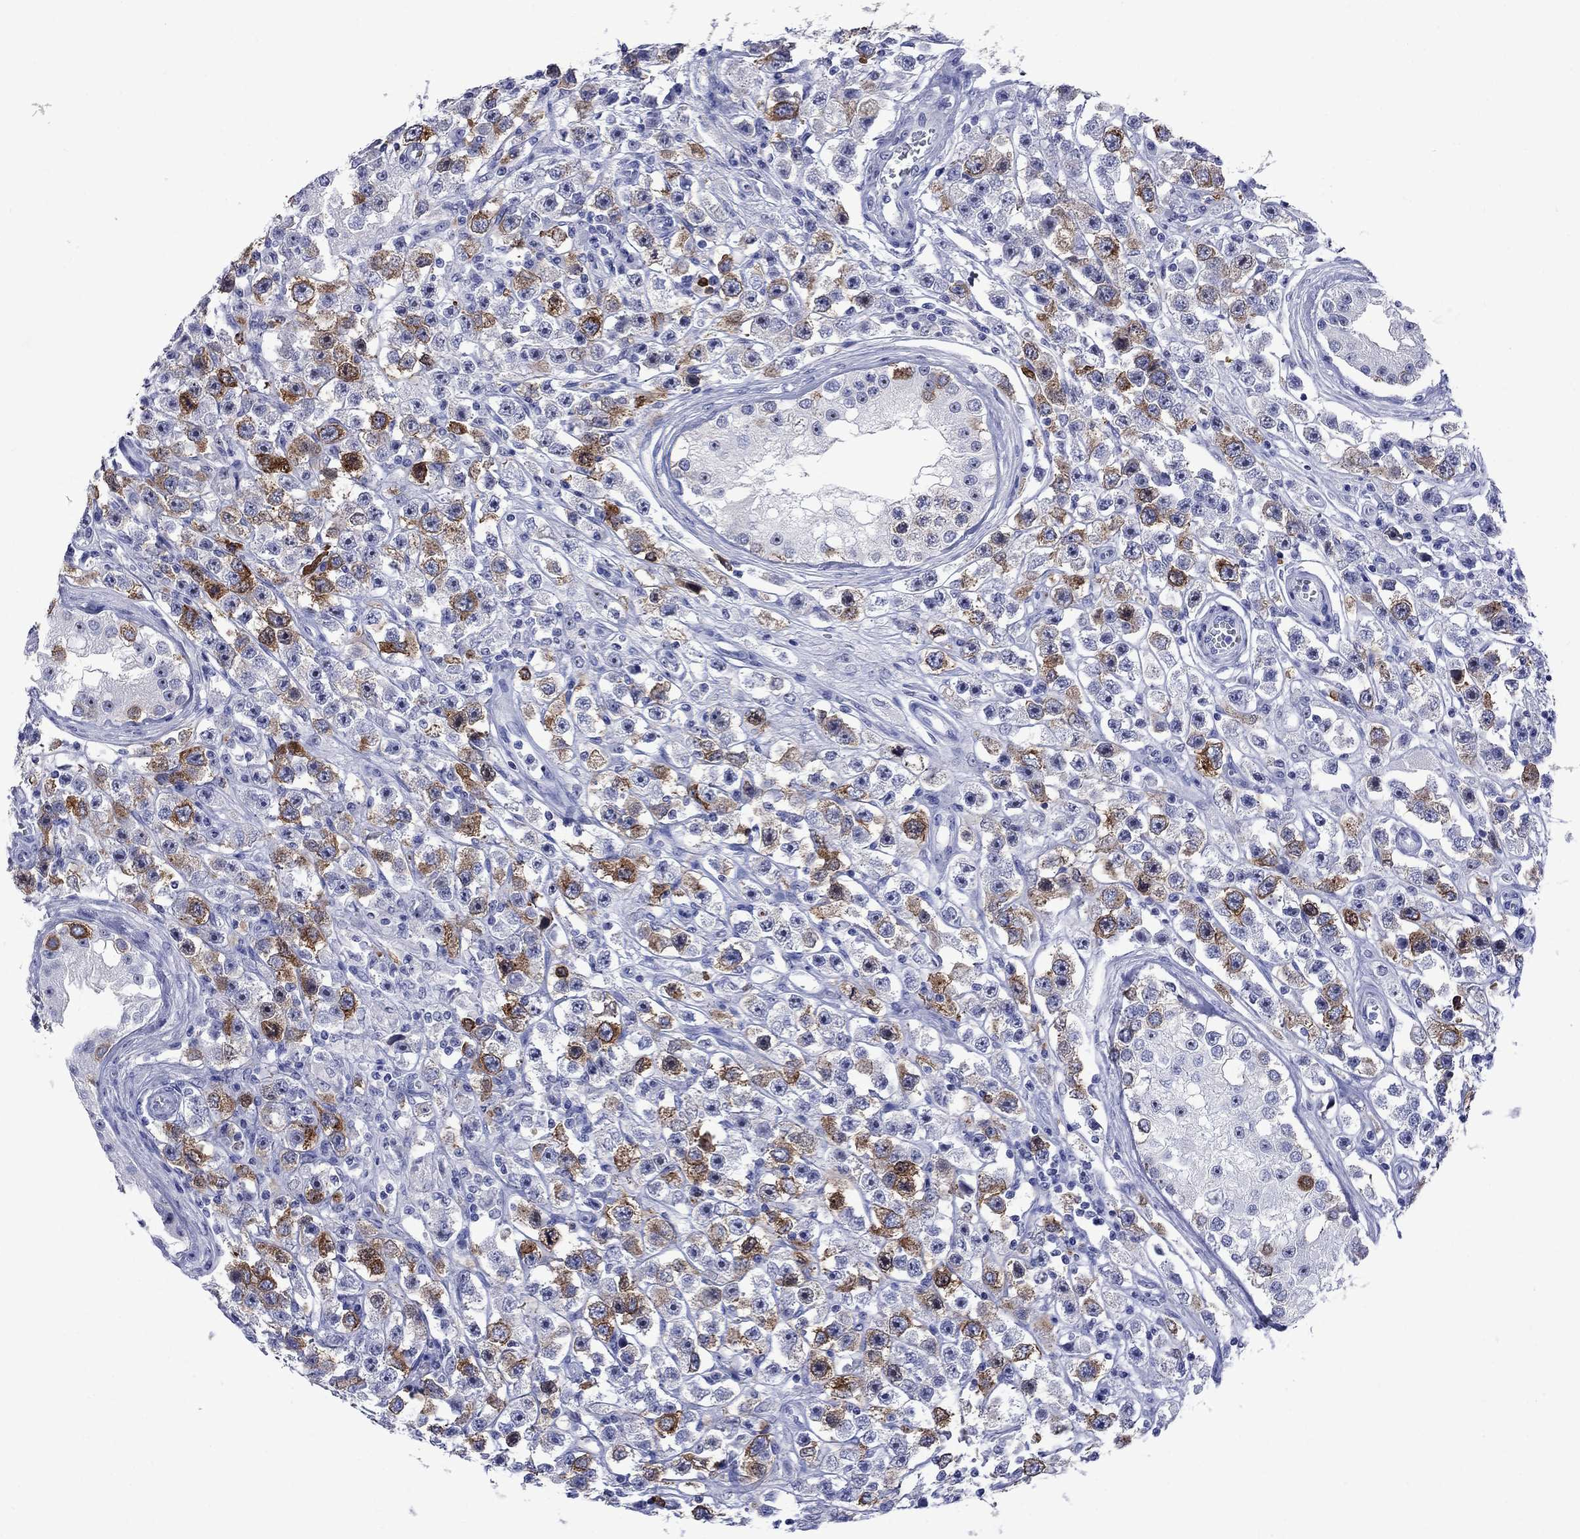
{"staining": {"intensity": "strong", "quantity": "25%-75%", "location": "cytoplasmic/membranous"}, "tissue": "testis cancer", "cell_type": "Tumor cells", "image_type": "cancer", "snomed": [{"axis": "morphology", "description": "Seminoma, NOS"}, {"axis": "topography", "description": "Testis"}], "caption": "A micrograph of human testis seminoma stained for a protein reveals strong cytoplasmic/membranous brown staining in tumor cells. The protein of interest is shown in brown color, while the nuclei are stained blue.", "gene": "TACC3", "patient": {"sex": "male", "age": 45}}